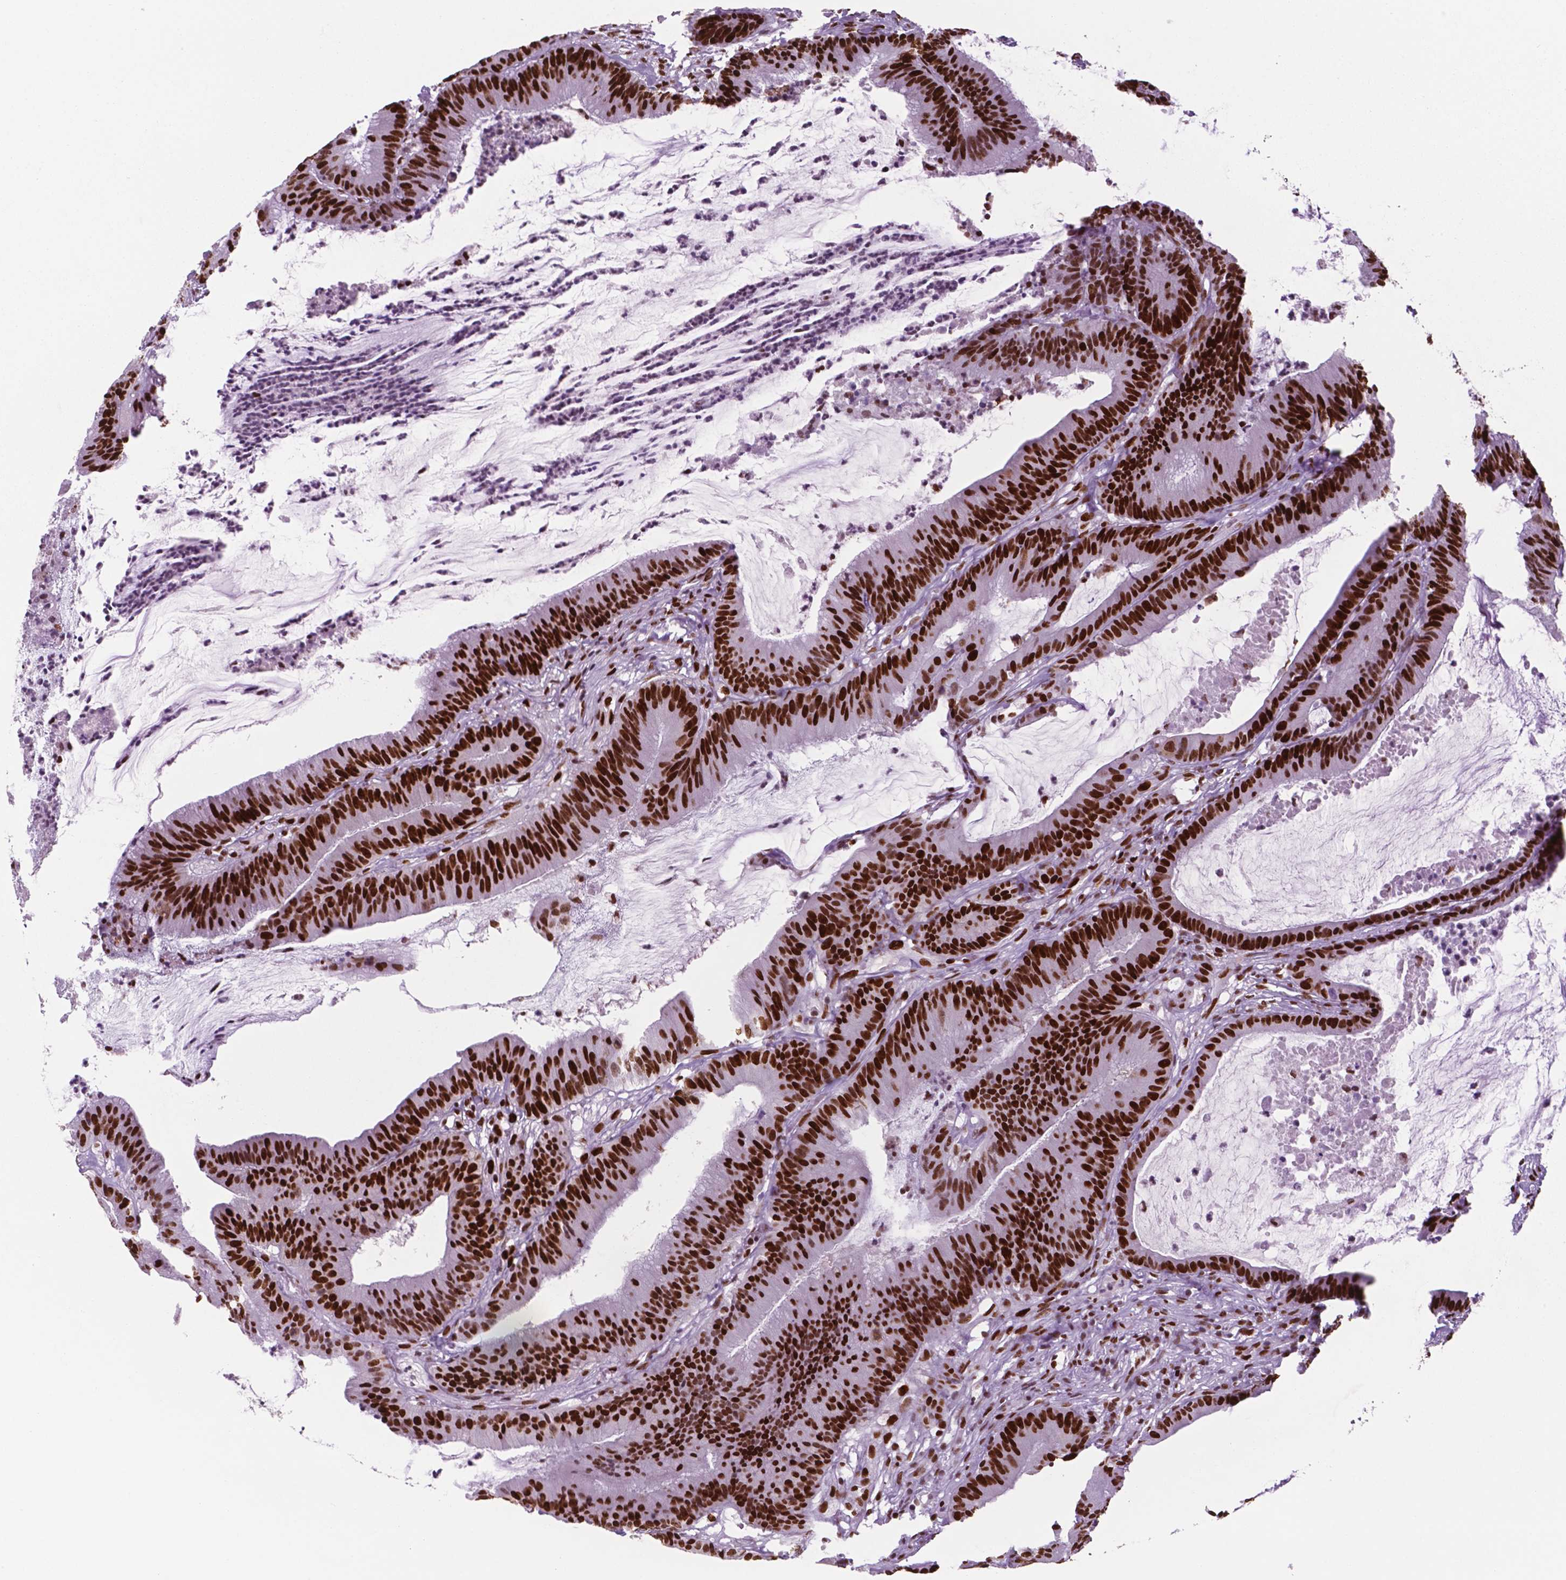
{"staining": {"intensity": "strong", "quantity": ">75%", "location": "nuclear"}, "tissue": "colorectal cancer", "cell_type": "Tumor cells", "image_type": "cancer", "snomed": [{"axis": "morphology", "description": "Adenocarcinoma, NOS"}, {"axis": "topography", "description": "Colon"}], "caption": "Tumor cells exhibit strong nuclear staining in approximately >75% of cells in colorectal adenocarcinoma. The staining was performed using DAB (3,3'-diaminobenzidine), with brown indicating positive protein expression. Nuclei are stained blue with hematoxylin.", "gene": "MSH6", "patient": {"sex": "female", "age": 78}}